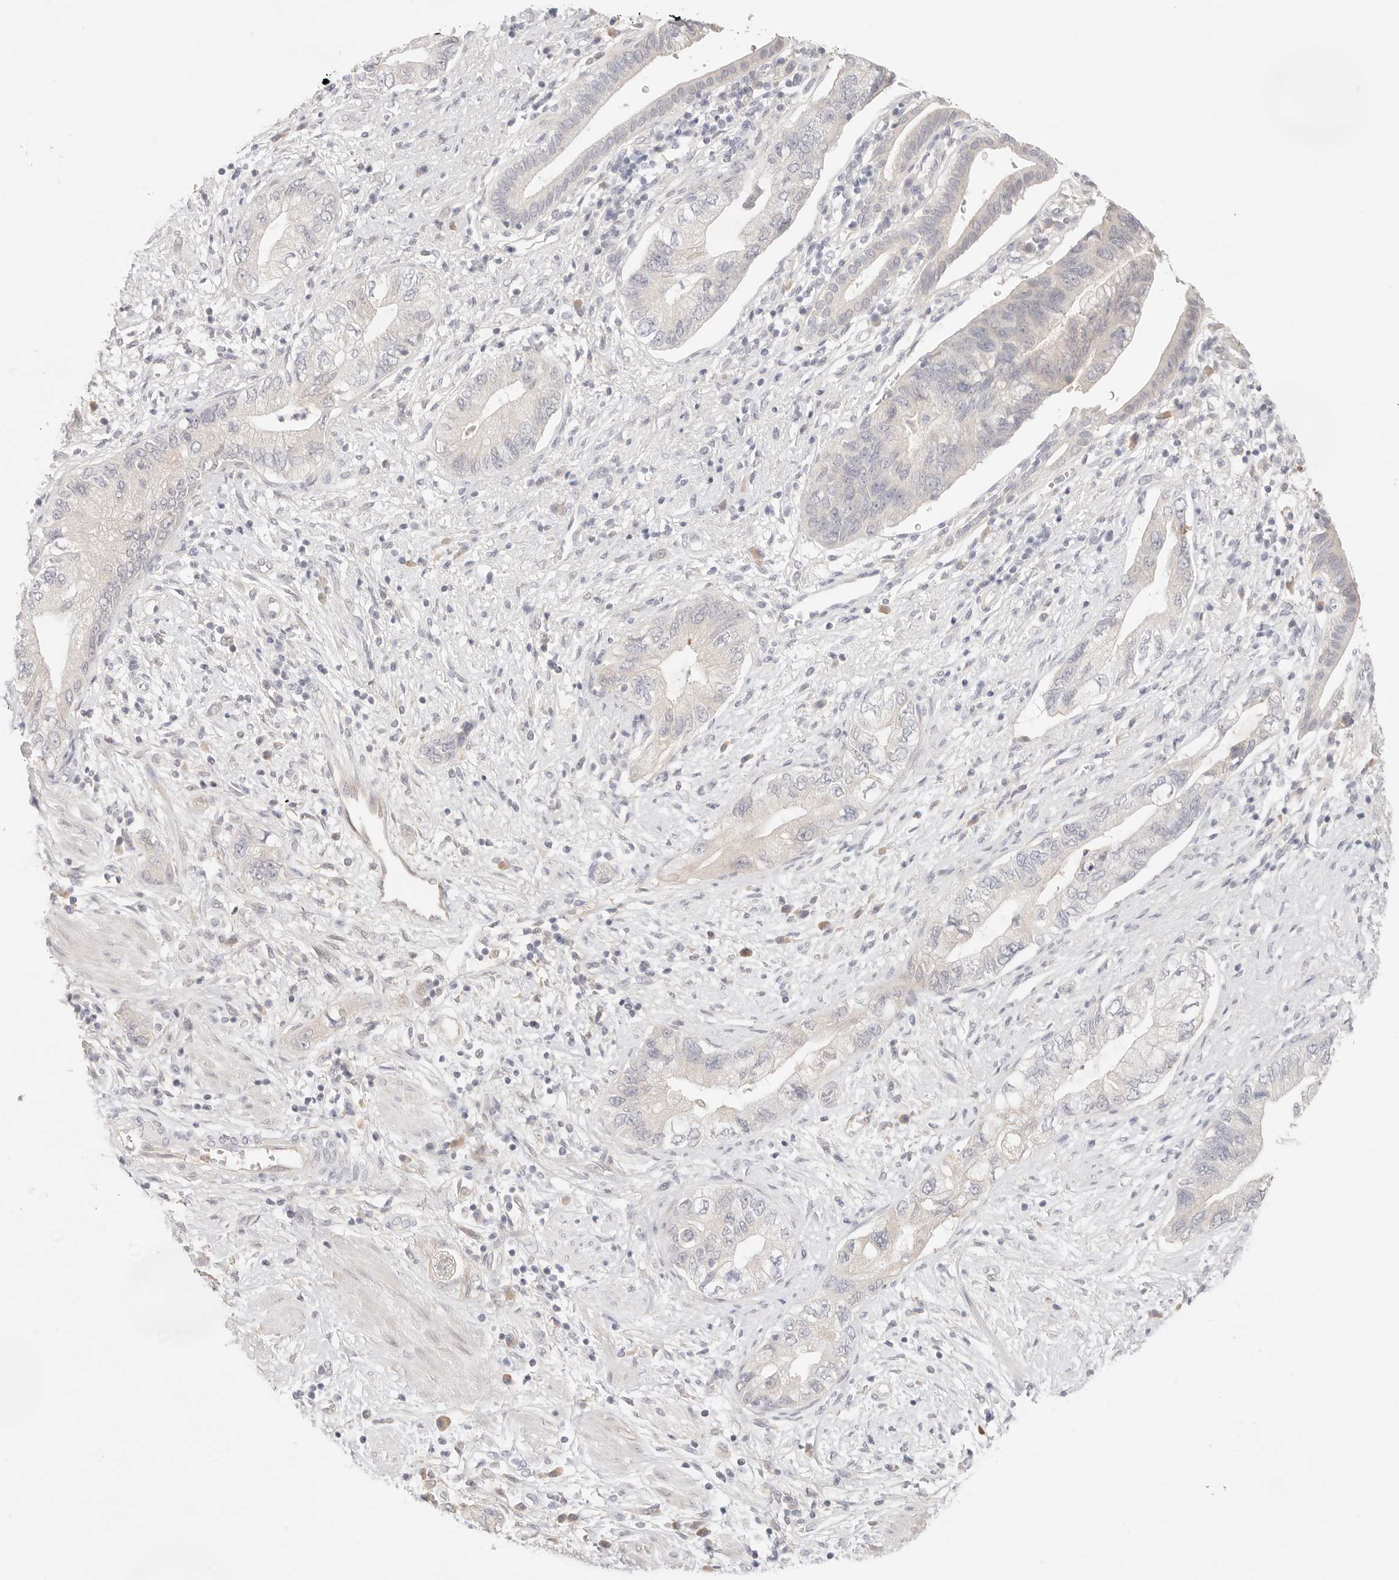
{"staining": {"intensity": "negative", "quantity": "none", "location": "none"}, "tissue": "pancreatic cancer", "cell_type": "Tumor cells", "image_type": "cancer", "snomed": [{"axis": "morphology", "description": "Adenocarcinoma, NOS"}, {"axis": "topography", "description": "Pancreas"}], "caption": "The image reveals no staining of tumor cells in pancreatic cancer. The staining is performed using DAB (3,3'-diaminobenzidine) brown chromogen with nuclei counter-stained in using hematoxylin.", "gene": "SPHK1", "patient": {"sex": "female", "age": 73}}